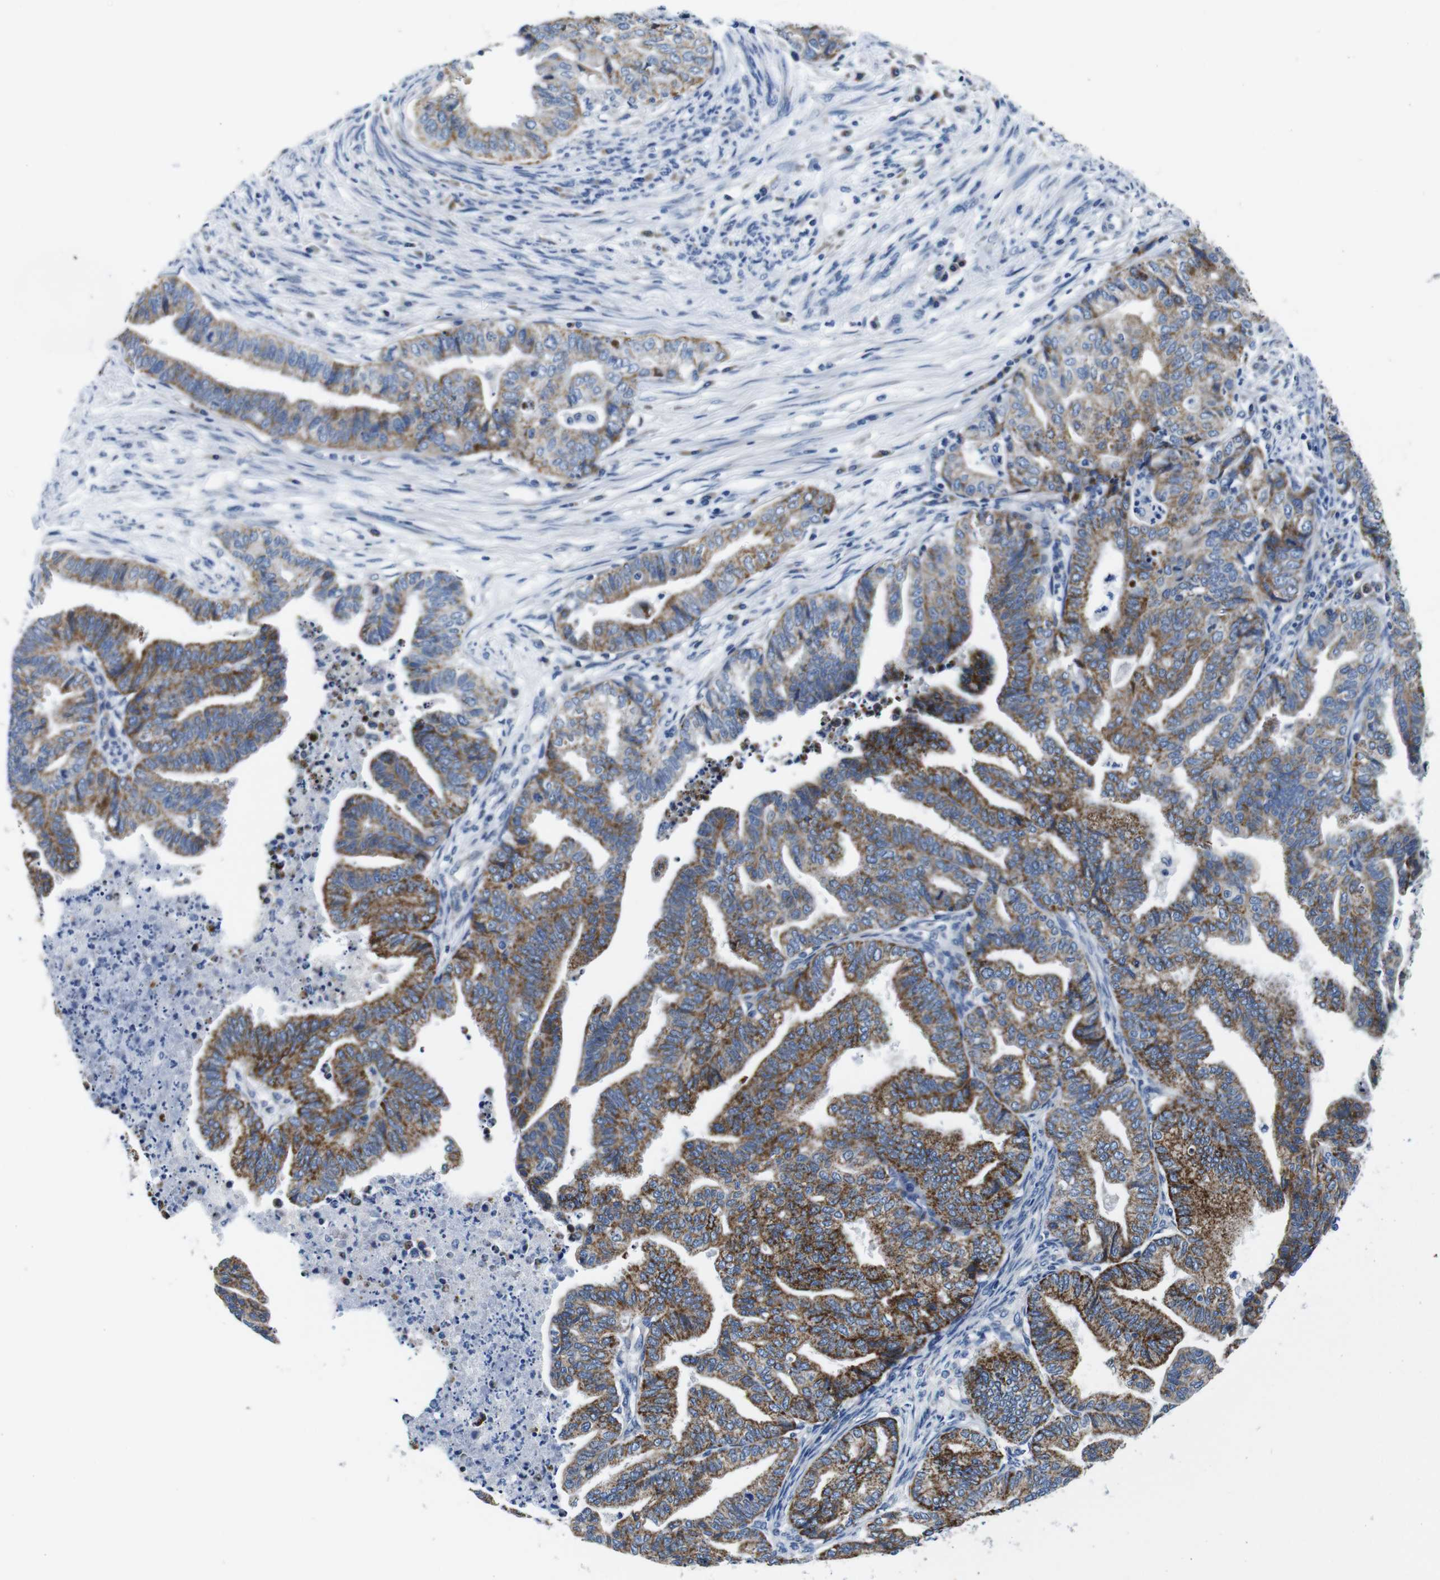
{"staining": {"intensity": "moderate", "quantity": ">75%", "location": "cytoplasmic/membranous"}, "tissue": "endometrial cancer", "cell_type": "Tumor cells", "image_type": "cancer", "snomed": [{"axis": "morphology", "description": "Adenocarcinoma, NOS"}, {"axis": "topography", "description": "Endometrium"}], "caption": "Human endometrial cancer (adenocarcinoma) stained with a protein marker reveals moderate staining in tumor cells.", "gene": "SNX19", "patient": {"sex": "female", "age": 79}}